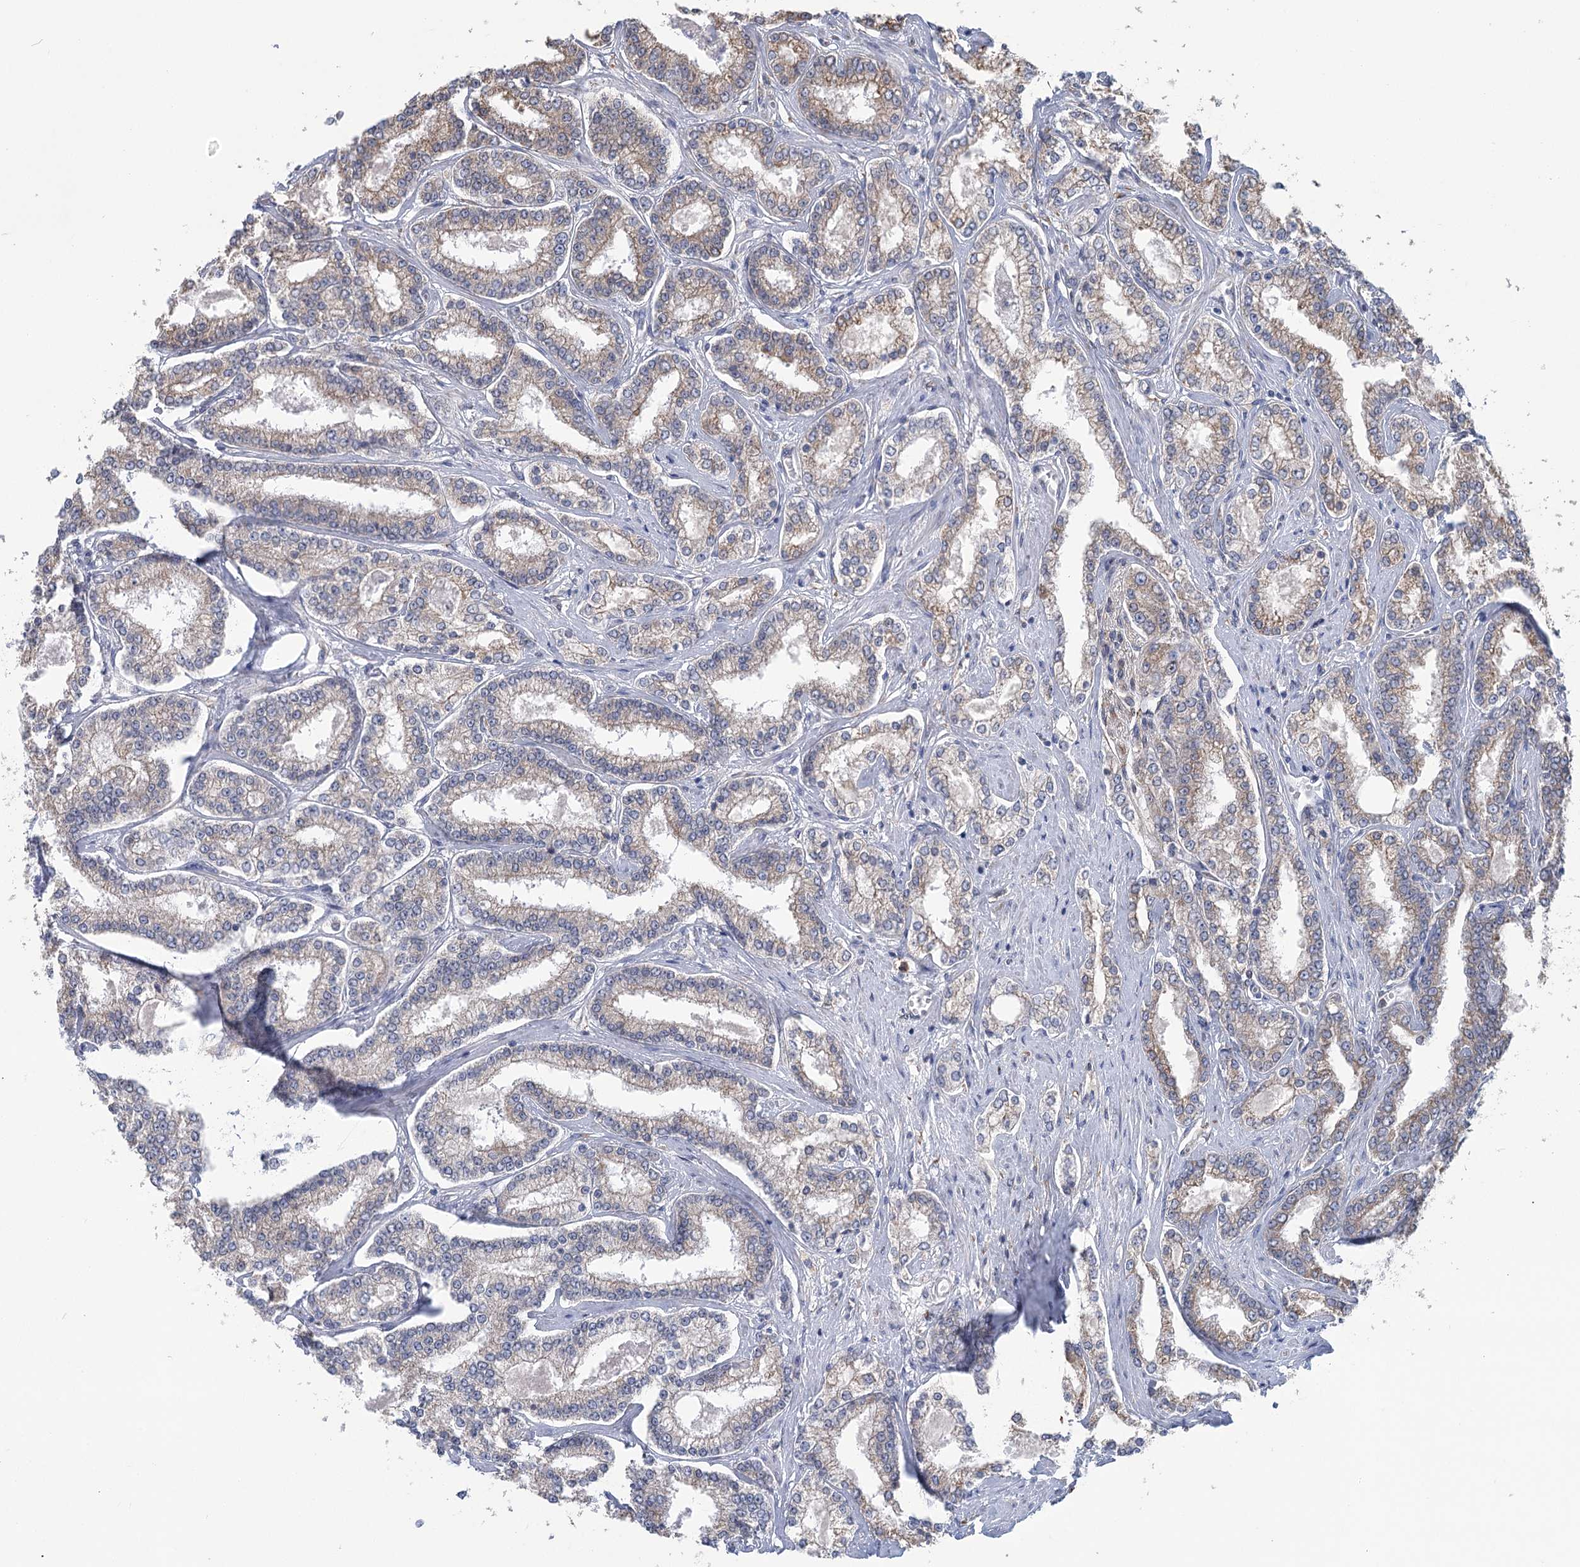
{"staining": {"intensity": "weak", "quantity": "<25%", "location": "cytoplasmic/membranous"}, "tissue": "prostate cancer", "cell_type": "Tumor cells", "image_type": "cancer", "snomed": [{"axis": "morphology", "description": "Normal tissue, NOS"}, {"axis": "morphology", "description": "Adenocarcinoma, High grade"}, {"axis": "topography", "description": "Prostate"}], "caption": "Immunohistochemistry (IHC) image of human adenocarcinoma (high-grade) (prostate) stained for a protein (brown), which demonstrates no positivity in tumor cells. (Brightfield microscopy of DAB (3,3'-diaminobenzidine) IHC at high magnification).", "gene": "METTL24", "patient": {"sex": "male", "age": 83}}